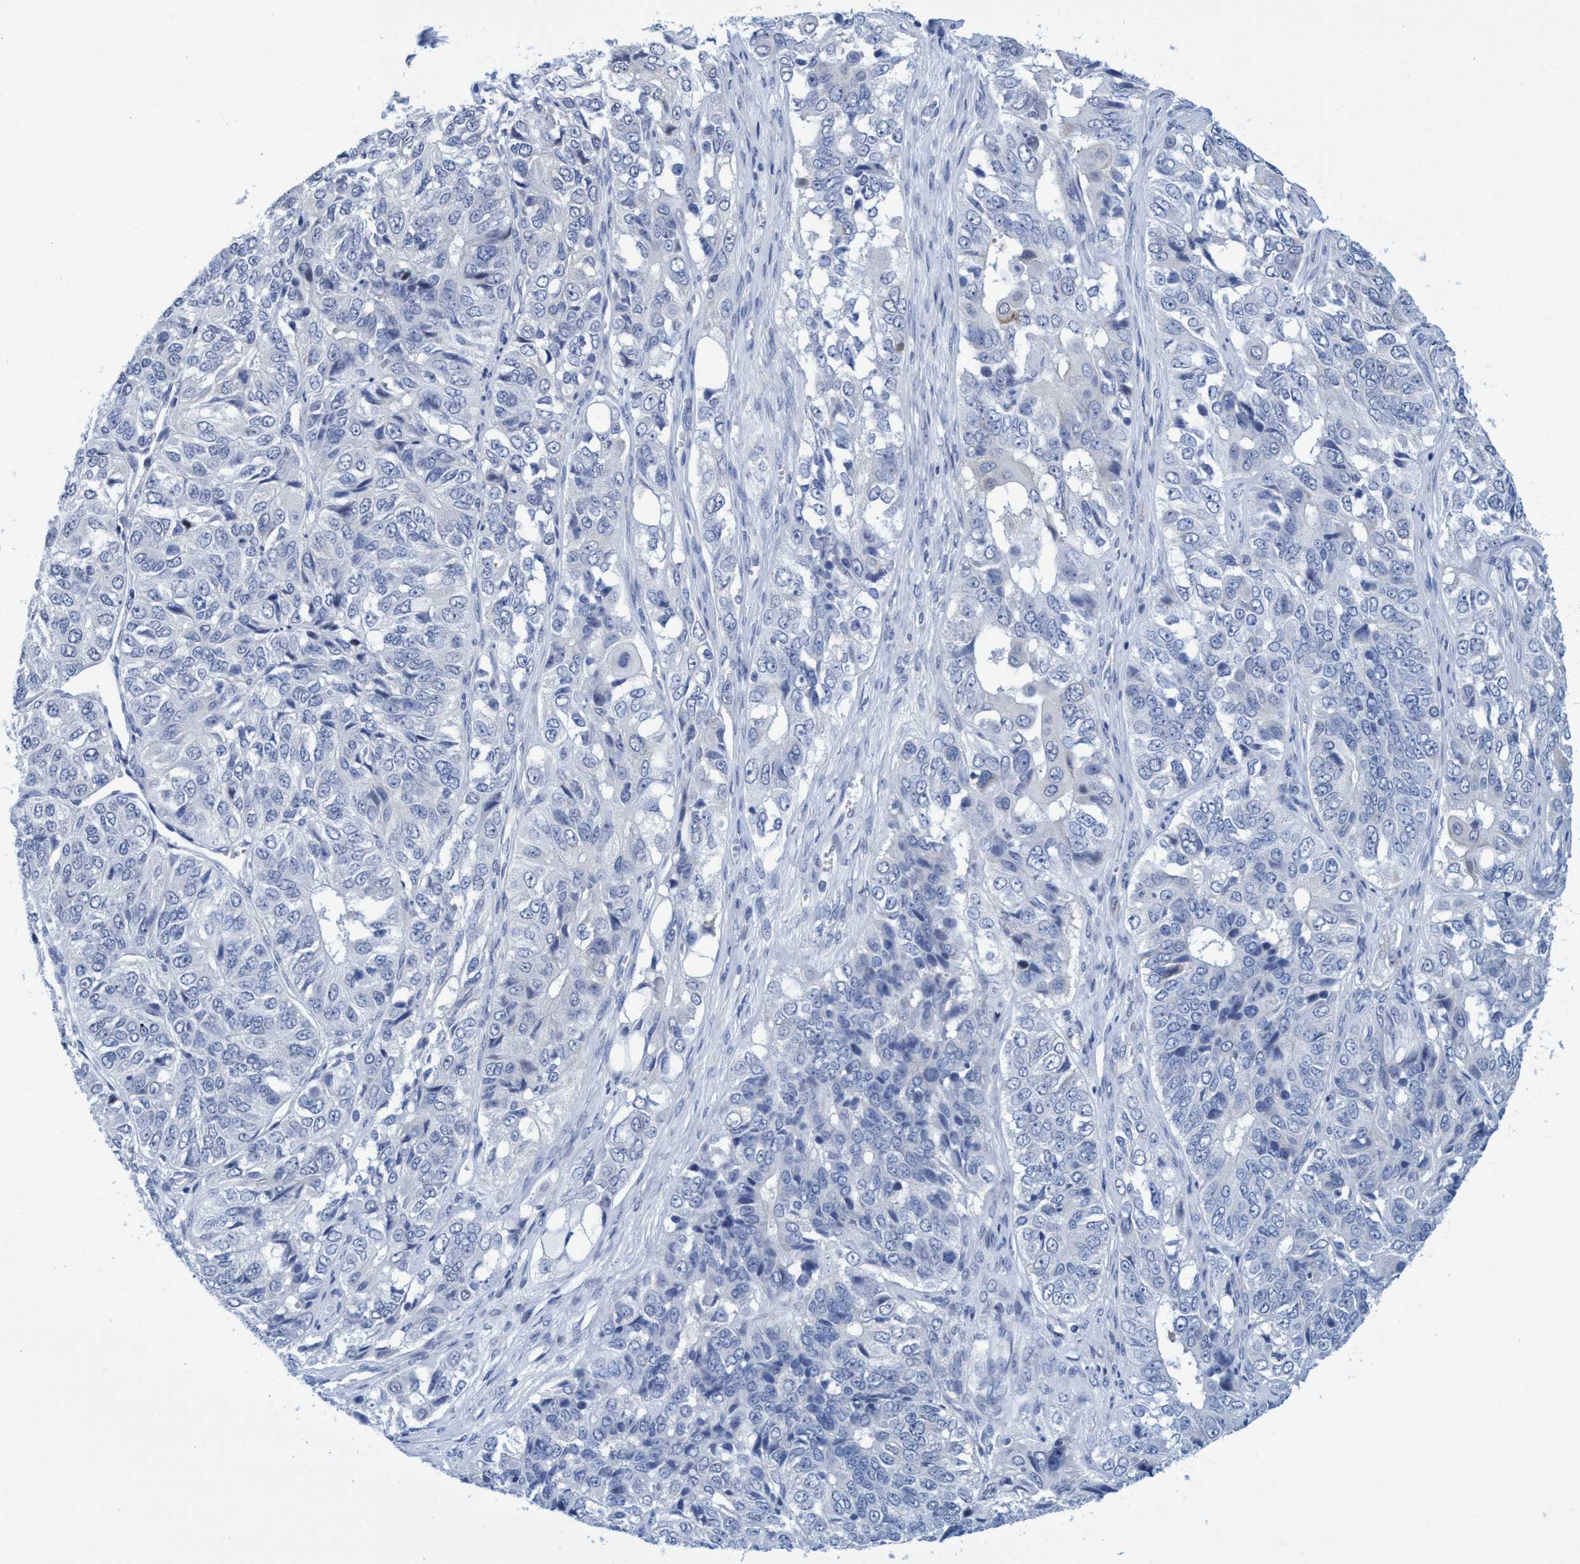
{"staining": {"intensity": "negative", "quantity": "none", "location": "none"}, "tissue": "ovarian cancer", "cell_type": "Tumor cells", "image_type": "cancer", "snomed": [{"axis": "morphology", "description": "Carcinoma, endometroid"}, {"axis": "topography", "description": "Ovary"}], "caption": "This is an IHC histopathology image of endometroid carcinoma (ovarian). There is no positivity in tumor cells.", "gene": "R3HCC1", "patient": {"sex": "female", "age": 51}}